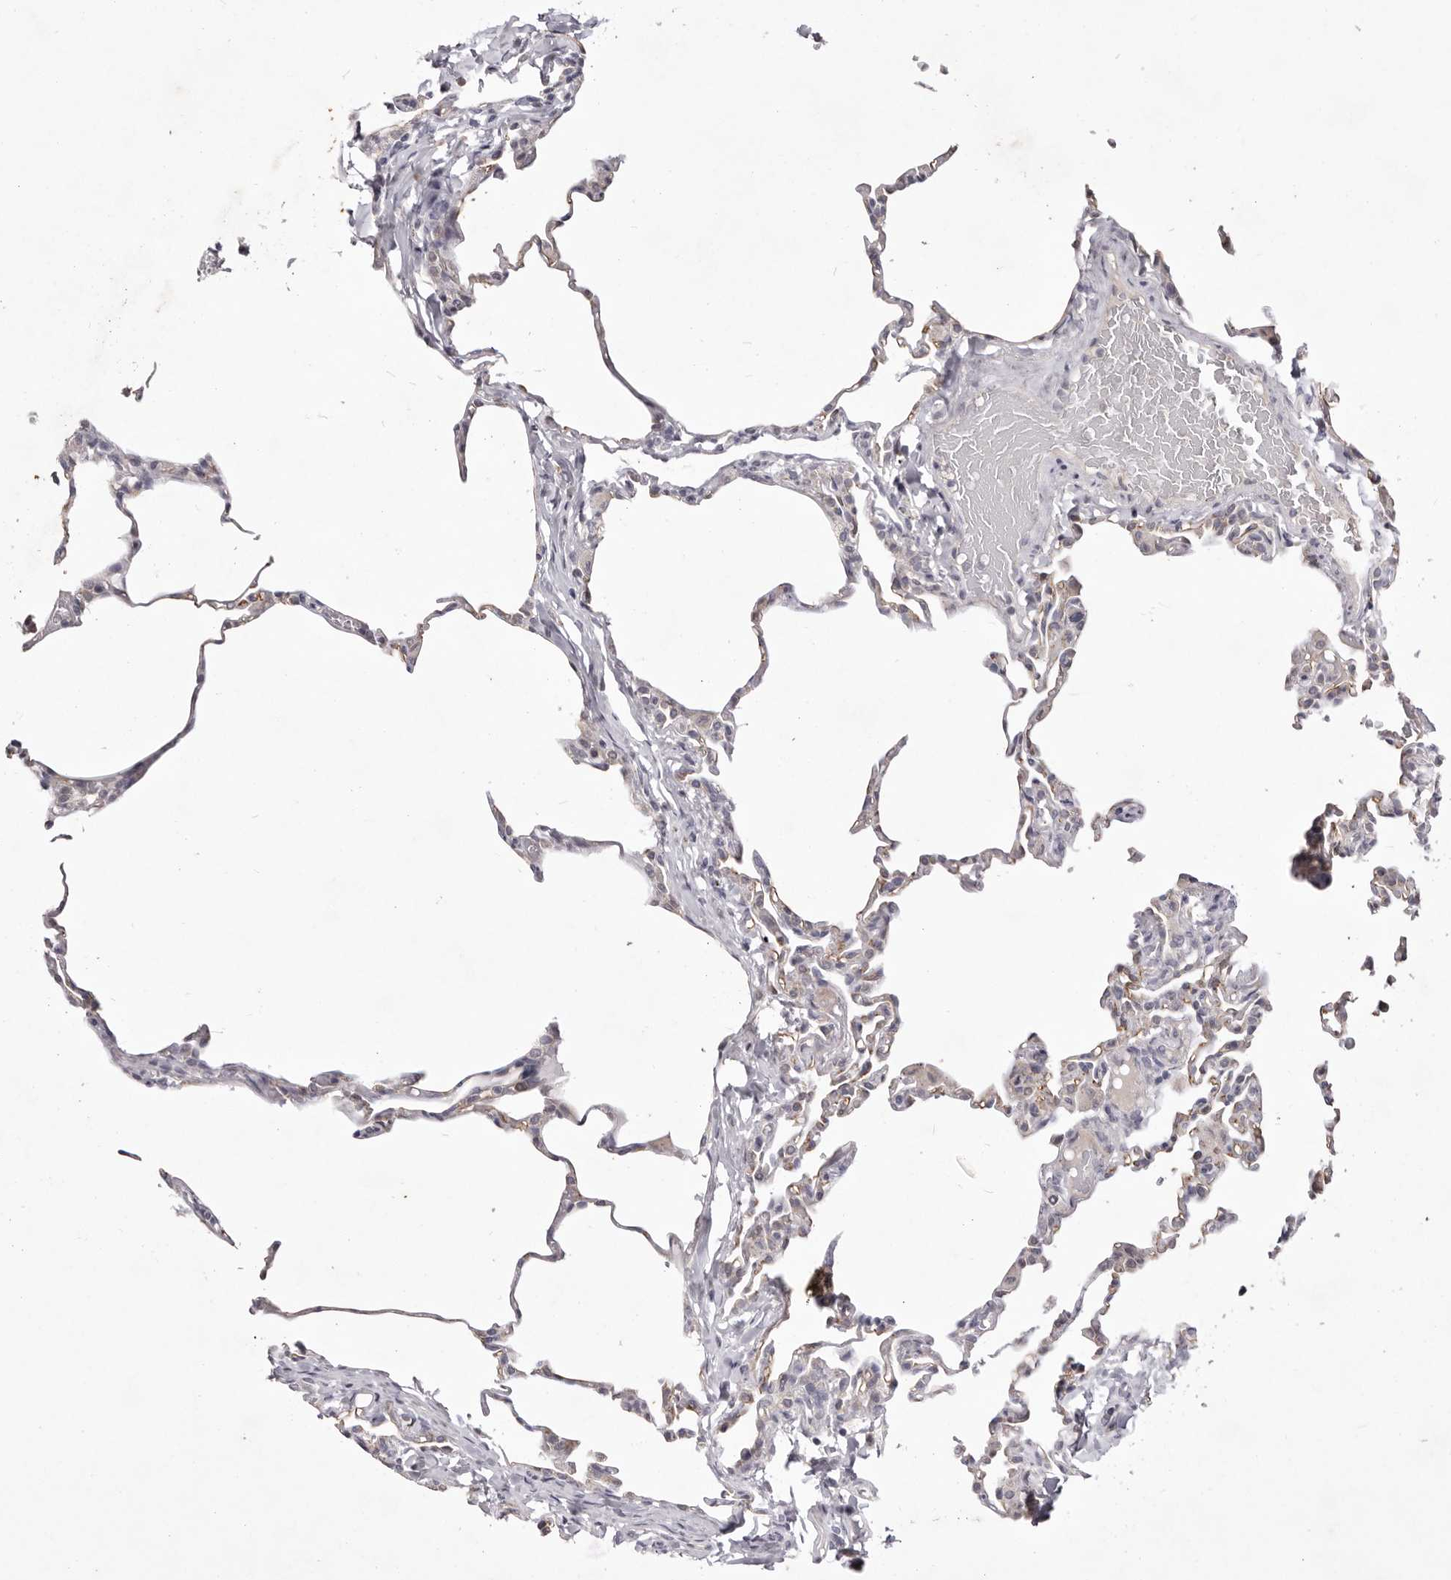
{"staining": {"intensity": "negative", "quantity": "none", "location": "none"}, "tissue": "lung", "cell_type": "Alveolar cells", "image_type": "normal", "snomed": [{"axis": "morphology", "description": "Normal tissue, NOS"}, {"axis": "topography", "description": "Lung"}], "caption": "Image shows no significant protein positivity in alveolar cells of normal lung.", "gene": "GARNL3", "patient": {"sex": "male", "age": 20}}